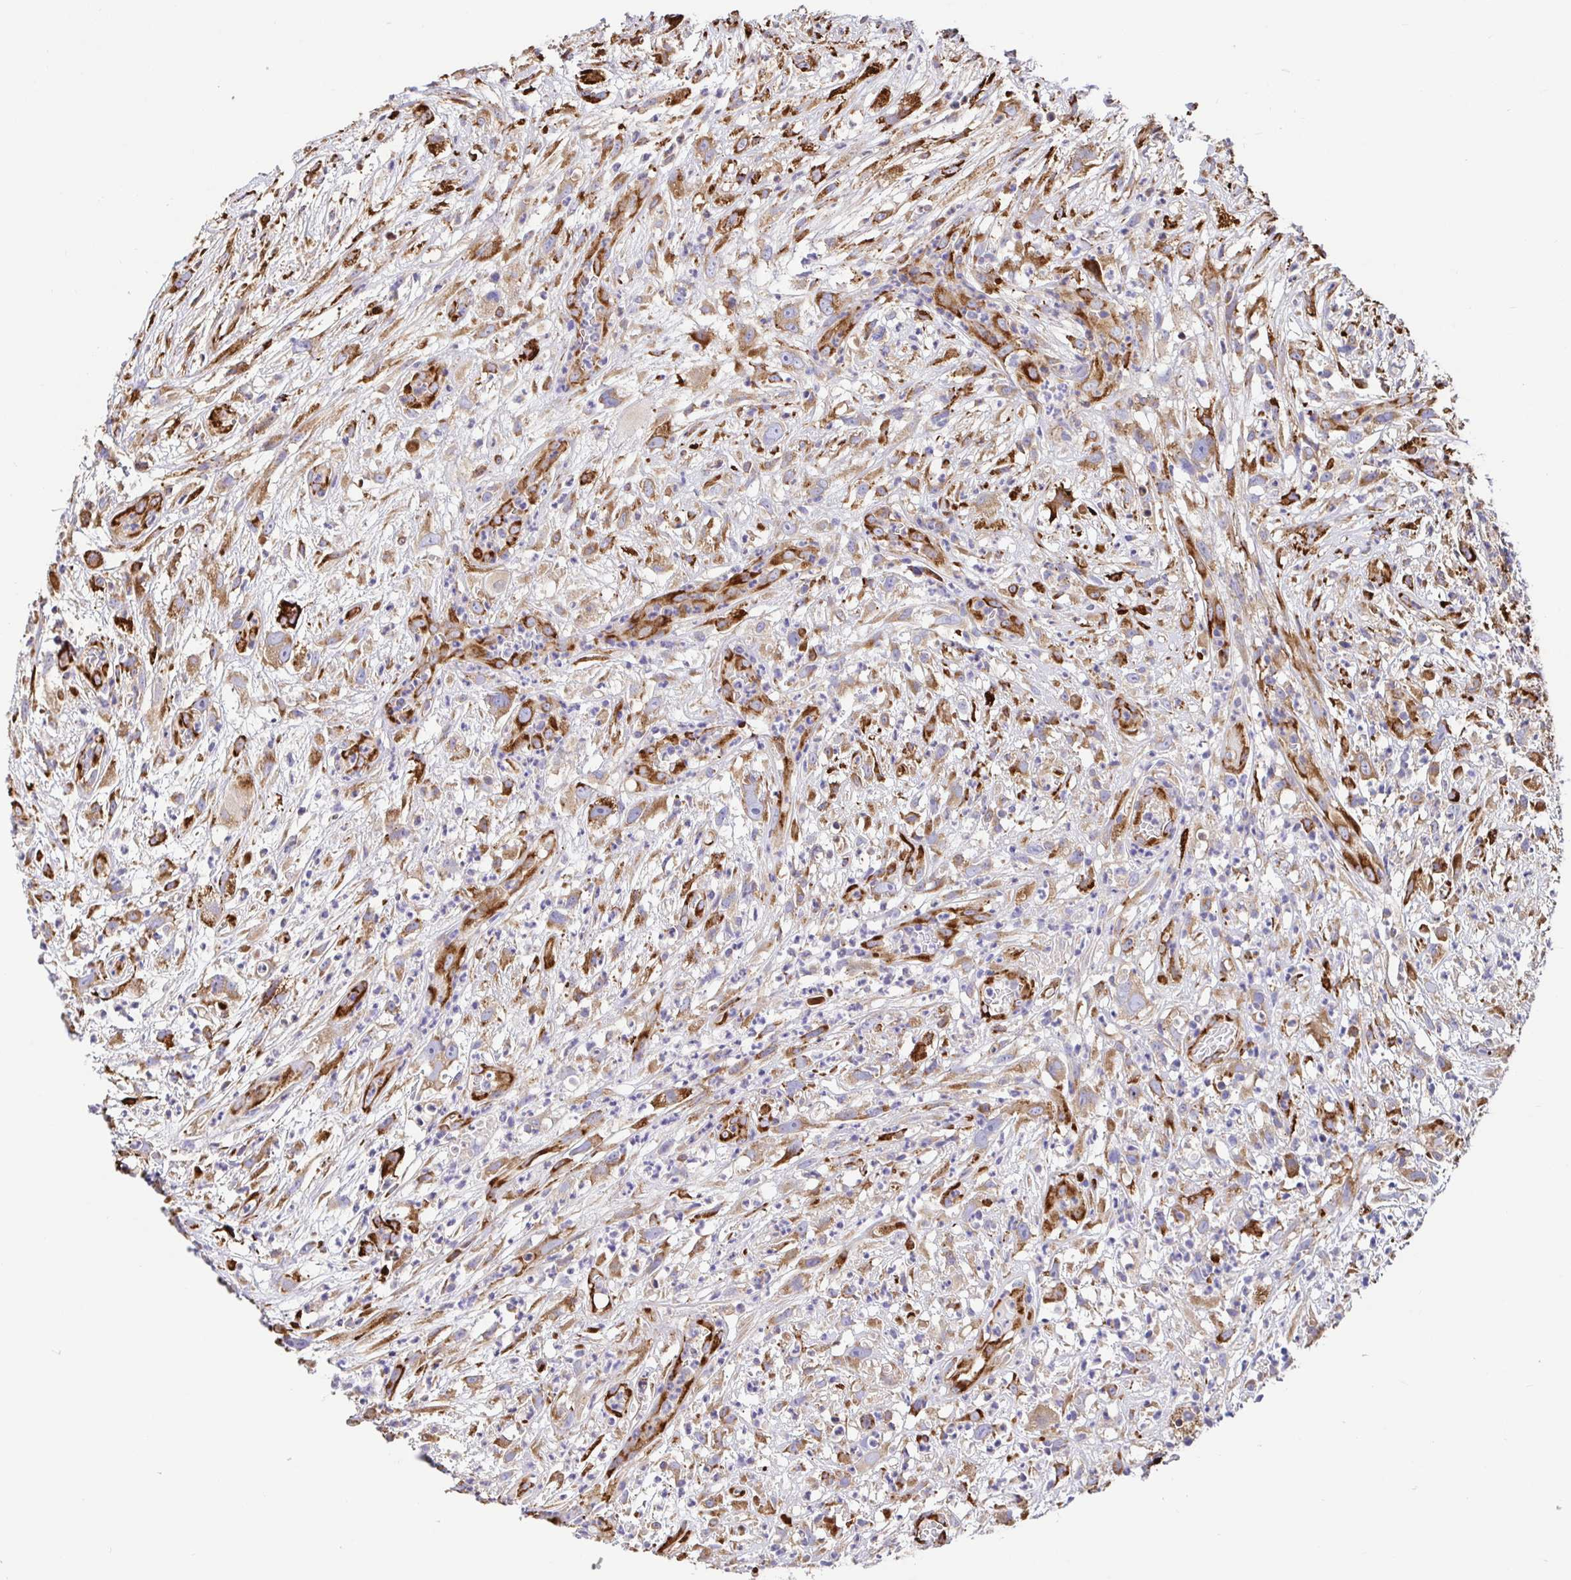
{"staining": {"intensity": "moderate", "quantity": ">75%", "location": "cytoplasmic/membranous"}, "tissue": "head and neck cancer", "cell_type": "Tumor cells", "image_type": "cancer", "snomed": [{"axis": "morphology", "description": "Squamous cell carcinoma, NOS"}, {"axis": "topography", "description": "Head-Neck"}], "caption": "Protein expression analysis of head and neck squamous cell carcinoma shows moderate cytoplasmic/membranous expression in approximately >75% of tumor cells.", "gene": "MAOA", "patient": {"sex": "male", "age": 65}}